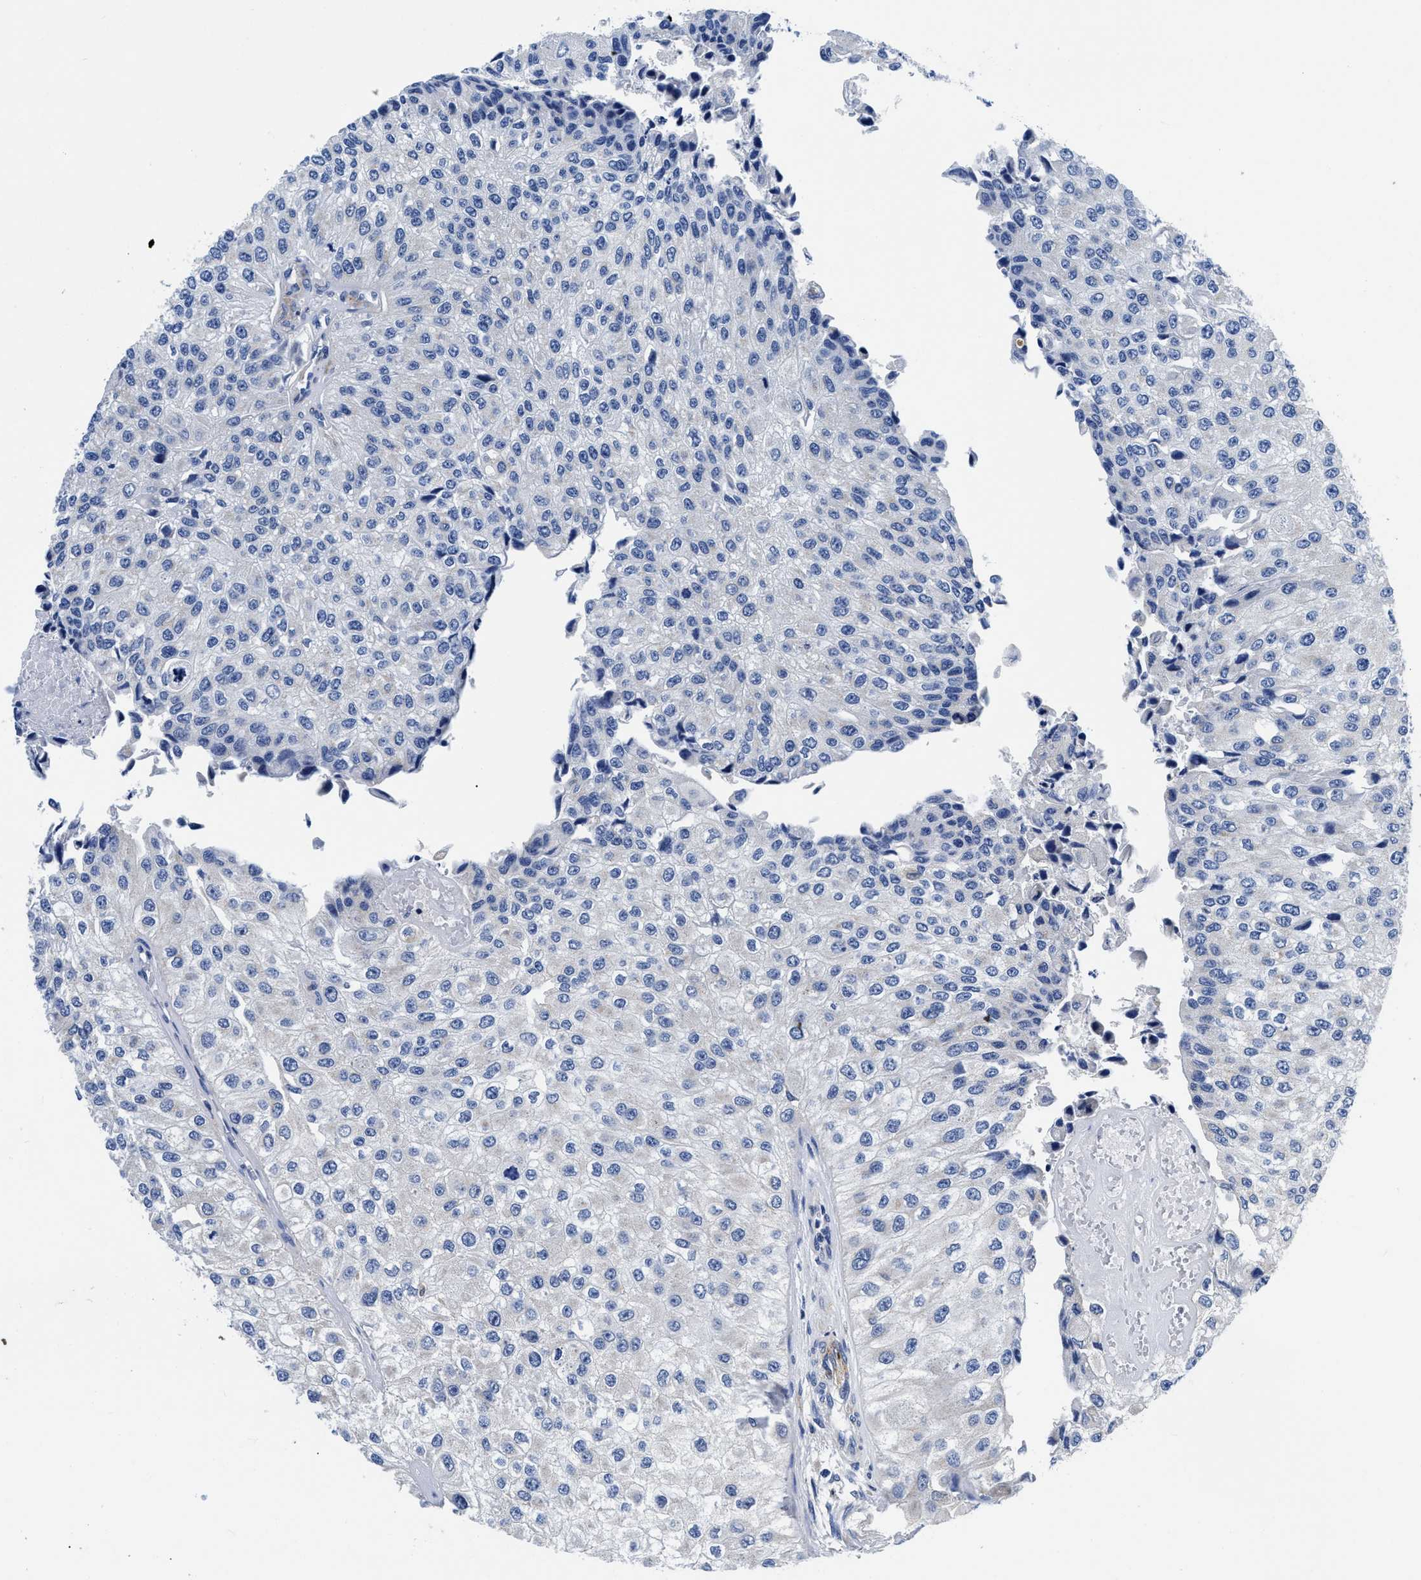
{"staining": {"intensity": "negative", "quantity": "none", "location": "none"}, "tissue": "urothelial cancer", "cell_type": "Tumor cells", "image_type": "cancer", "snomed": [{"axis": "morphology", "description": "Urothelial carcinoma, High grade"}, {"axis": "topography", "description": "Kidney"}, {"axis": "topography", "description": "Urinary bladder"}], "caption": "Tumor cells show no significant staining in high-grade urothelial carcinoma.", "gene": "SLC35F1", "patient": {"sex": "male", "age": 77}}